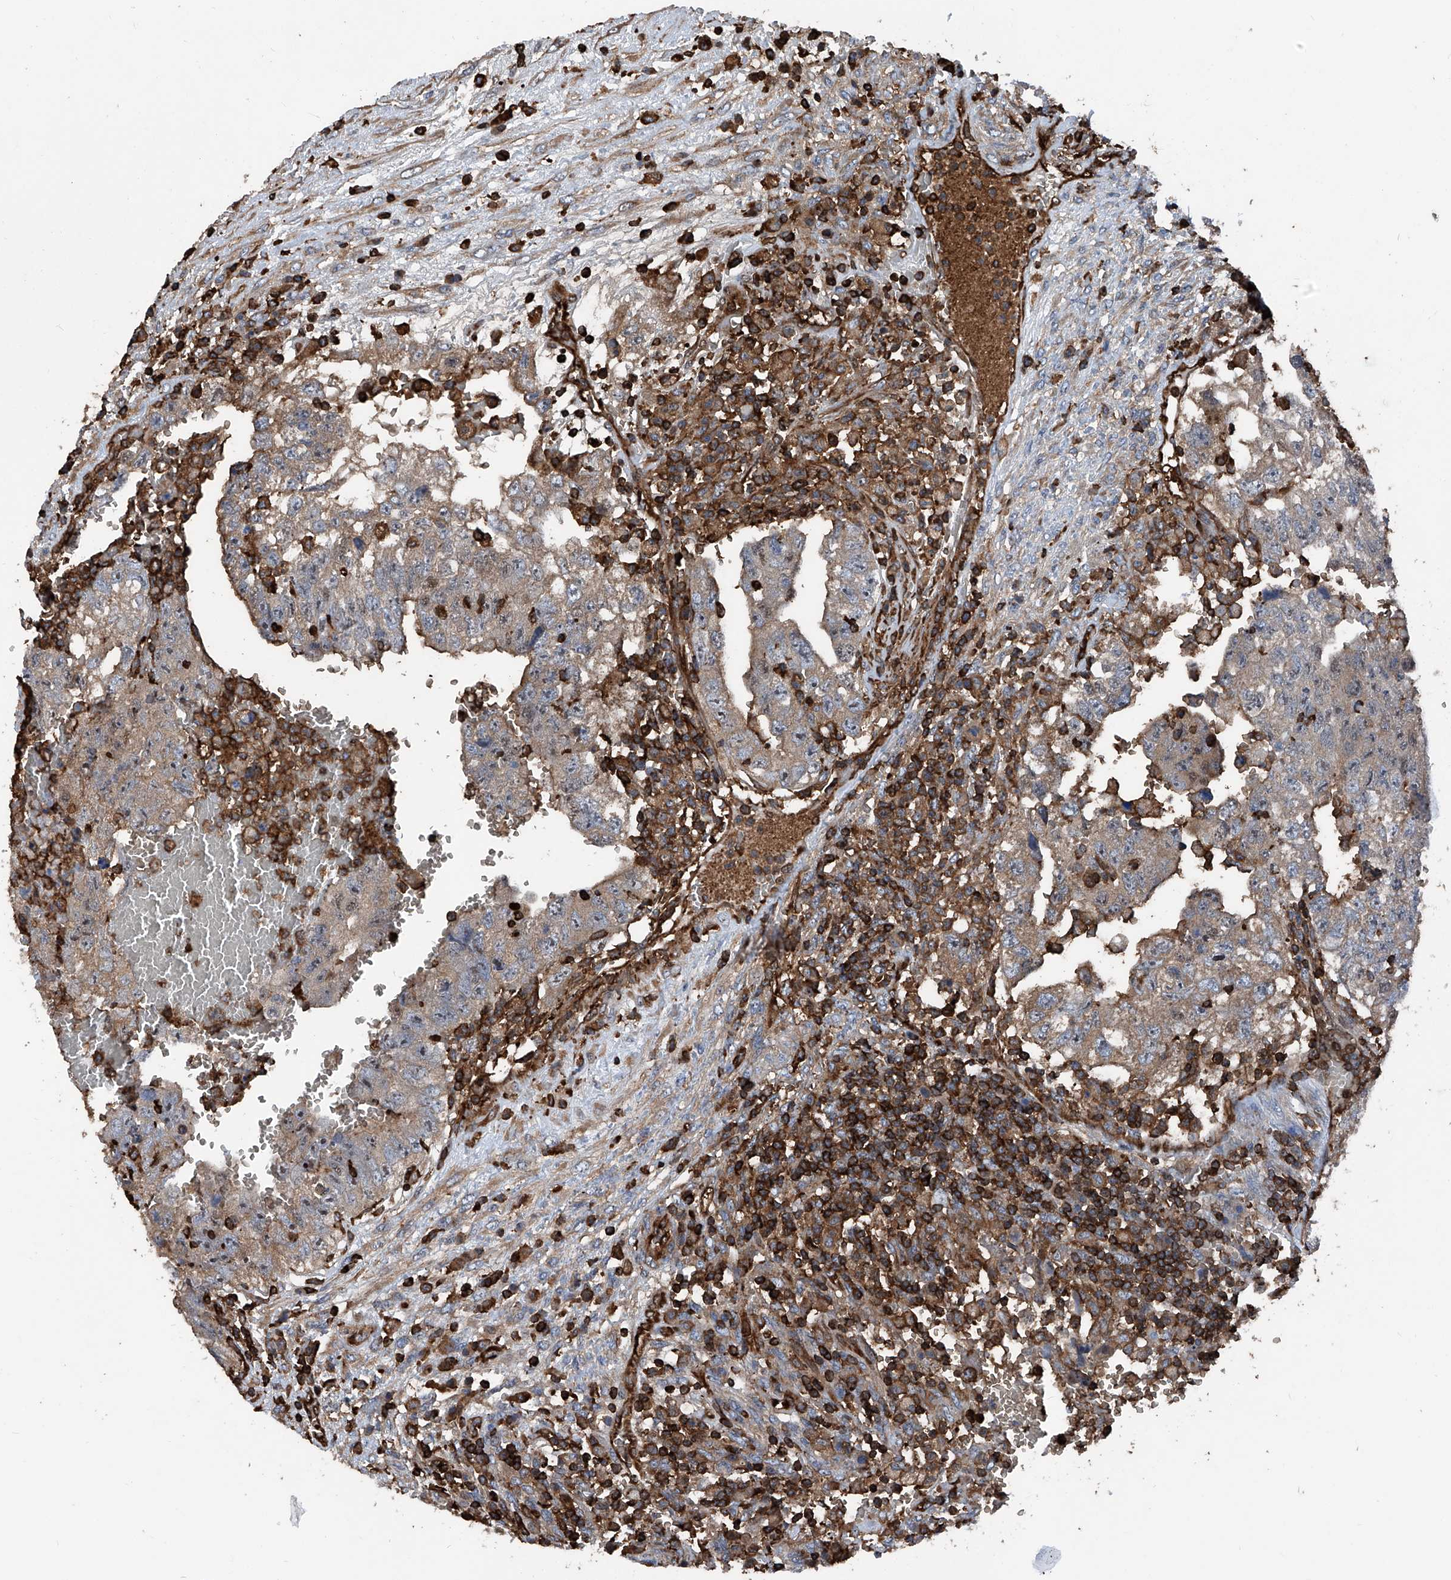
{"staining": {"intensity": "moderate", "quantity": "25%-75%", "location": "cytoplasmic/membranous,nuclear"}, "tissue": "testis cancer", "cell_type": "Tumor cells", "image_type": "cancer", "snomed": [{"axis": "morphology", "description": "Carcinoma, Embryonal, NOS"}, {"axis": "topography", "description": "Testis"}], "caption": "The micrograph exhibits a brown stain indicating the presence of a protein in the cytoplasmic/membranous and nuclear of tumor cells in embryonal carcinoma (testis).", "gene": "ZNF484", "patient": {"sex": "male", "age": 36}}